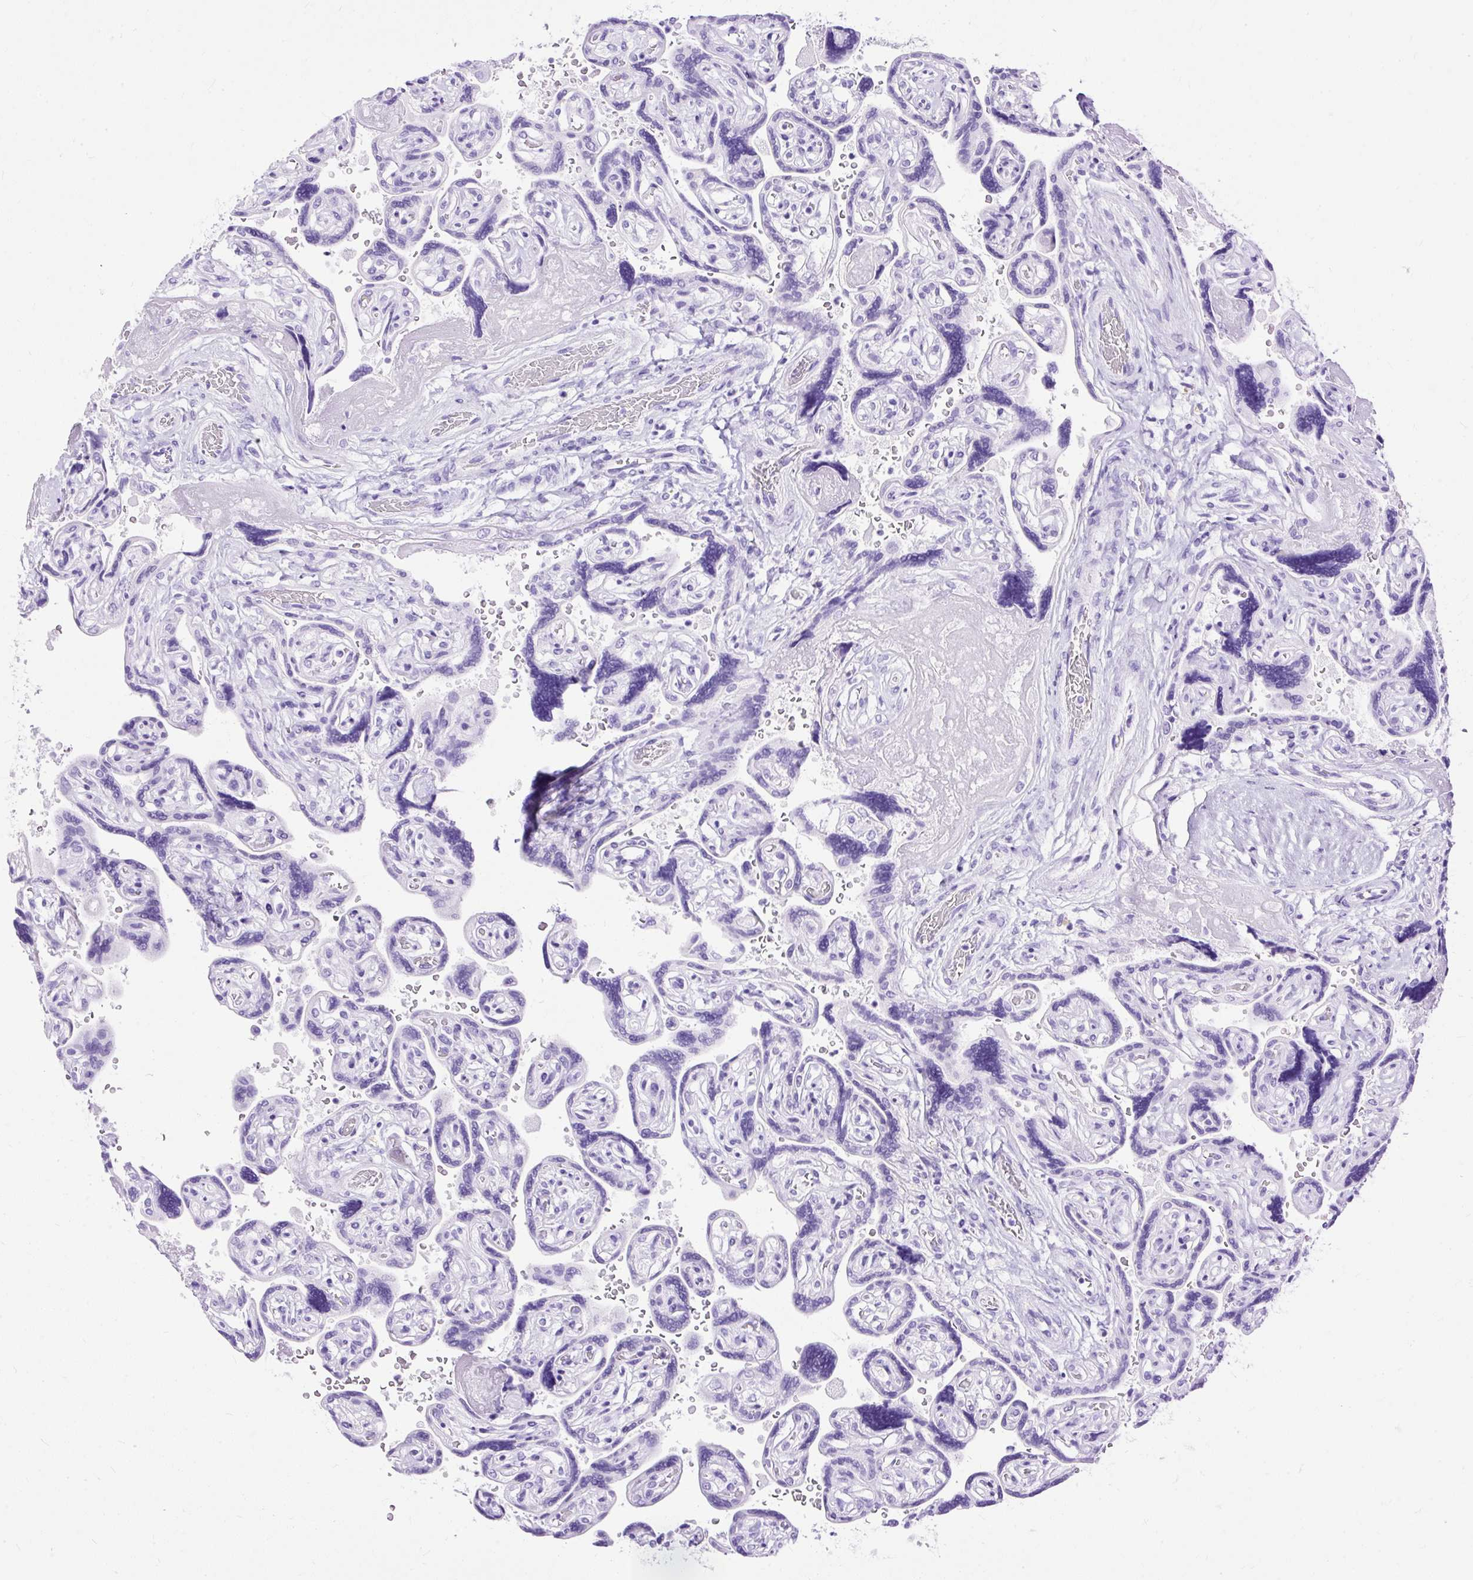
{"staining": {"intensity": "negative", "quantity": "none", "location": "none"}, "tissue": "placenta", "cell_type": "Trophoblastic cells", "image_type": "normal", "snomed": [{"axis": "morphology", "description": "Normal tissue, NOS"}, {"axis": "topography", "description": "Placenta"}], "caption": "Immunohistochemical staining of benign human placenta reveals no significant expression in trophoblastic cells.", "gene": "SLC8A2", "patient": {"sex": "female", "age": 32}}